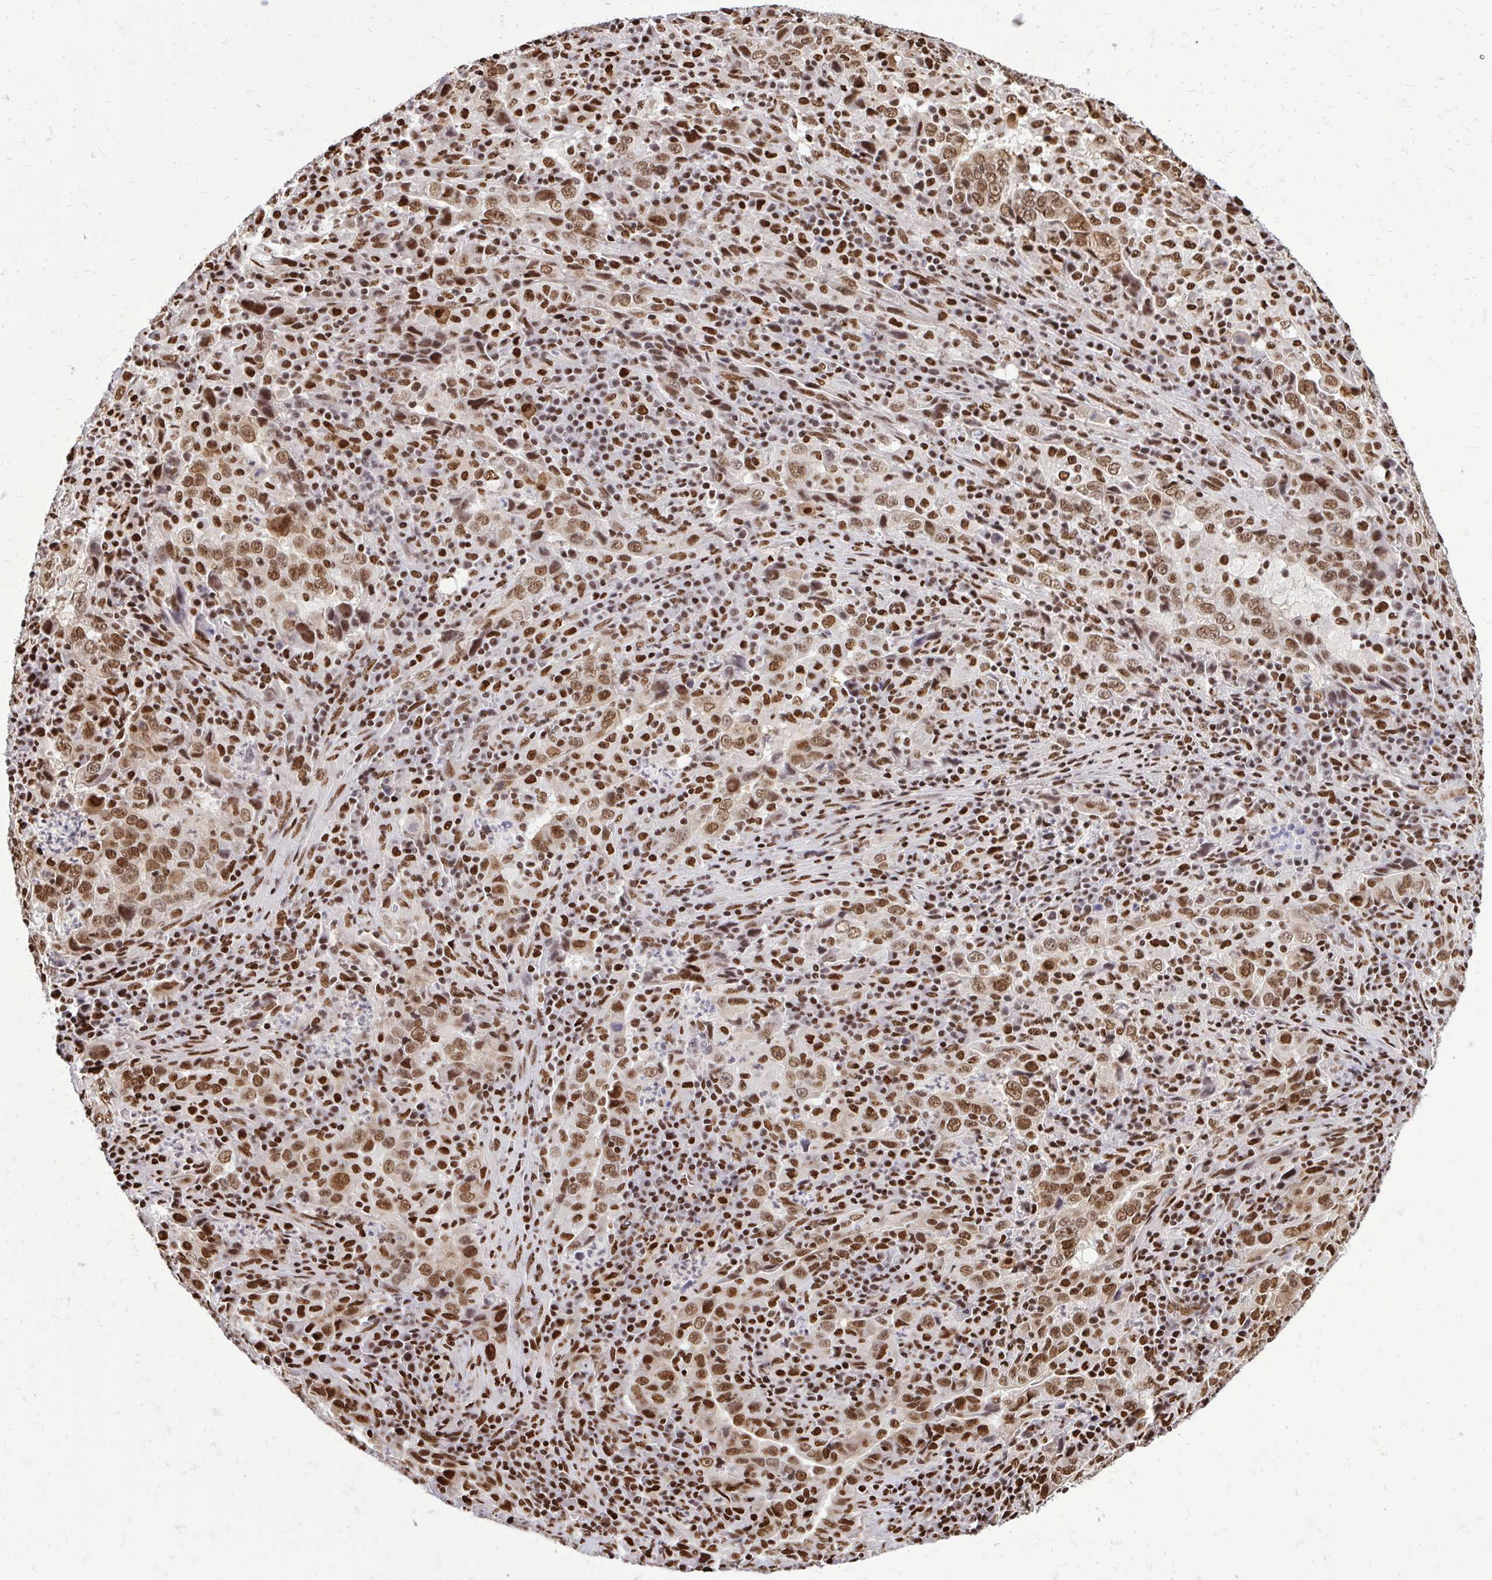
{"staining": {"intensity": "strong", "quantity": ">75%", "location": "nuclear"}, "tissue": "lung cancer", "cell_type": "Tumor cells", "image_type": "cancer", "snomed": [{"axis": "morphology", "description": "Adenocarcinoma, NOS"}, {"axis": "topography", "description": "Lung"}], "caption": "A high-resolution micrograph shows immunohistochemistry staining of lung cancer, which exhibits strong nuclear positivity in about >75% of tumor cells.", "gene": "TBL1Y", "patient": {"sex": "male", "age": 67}}